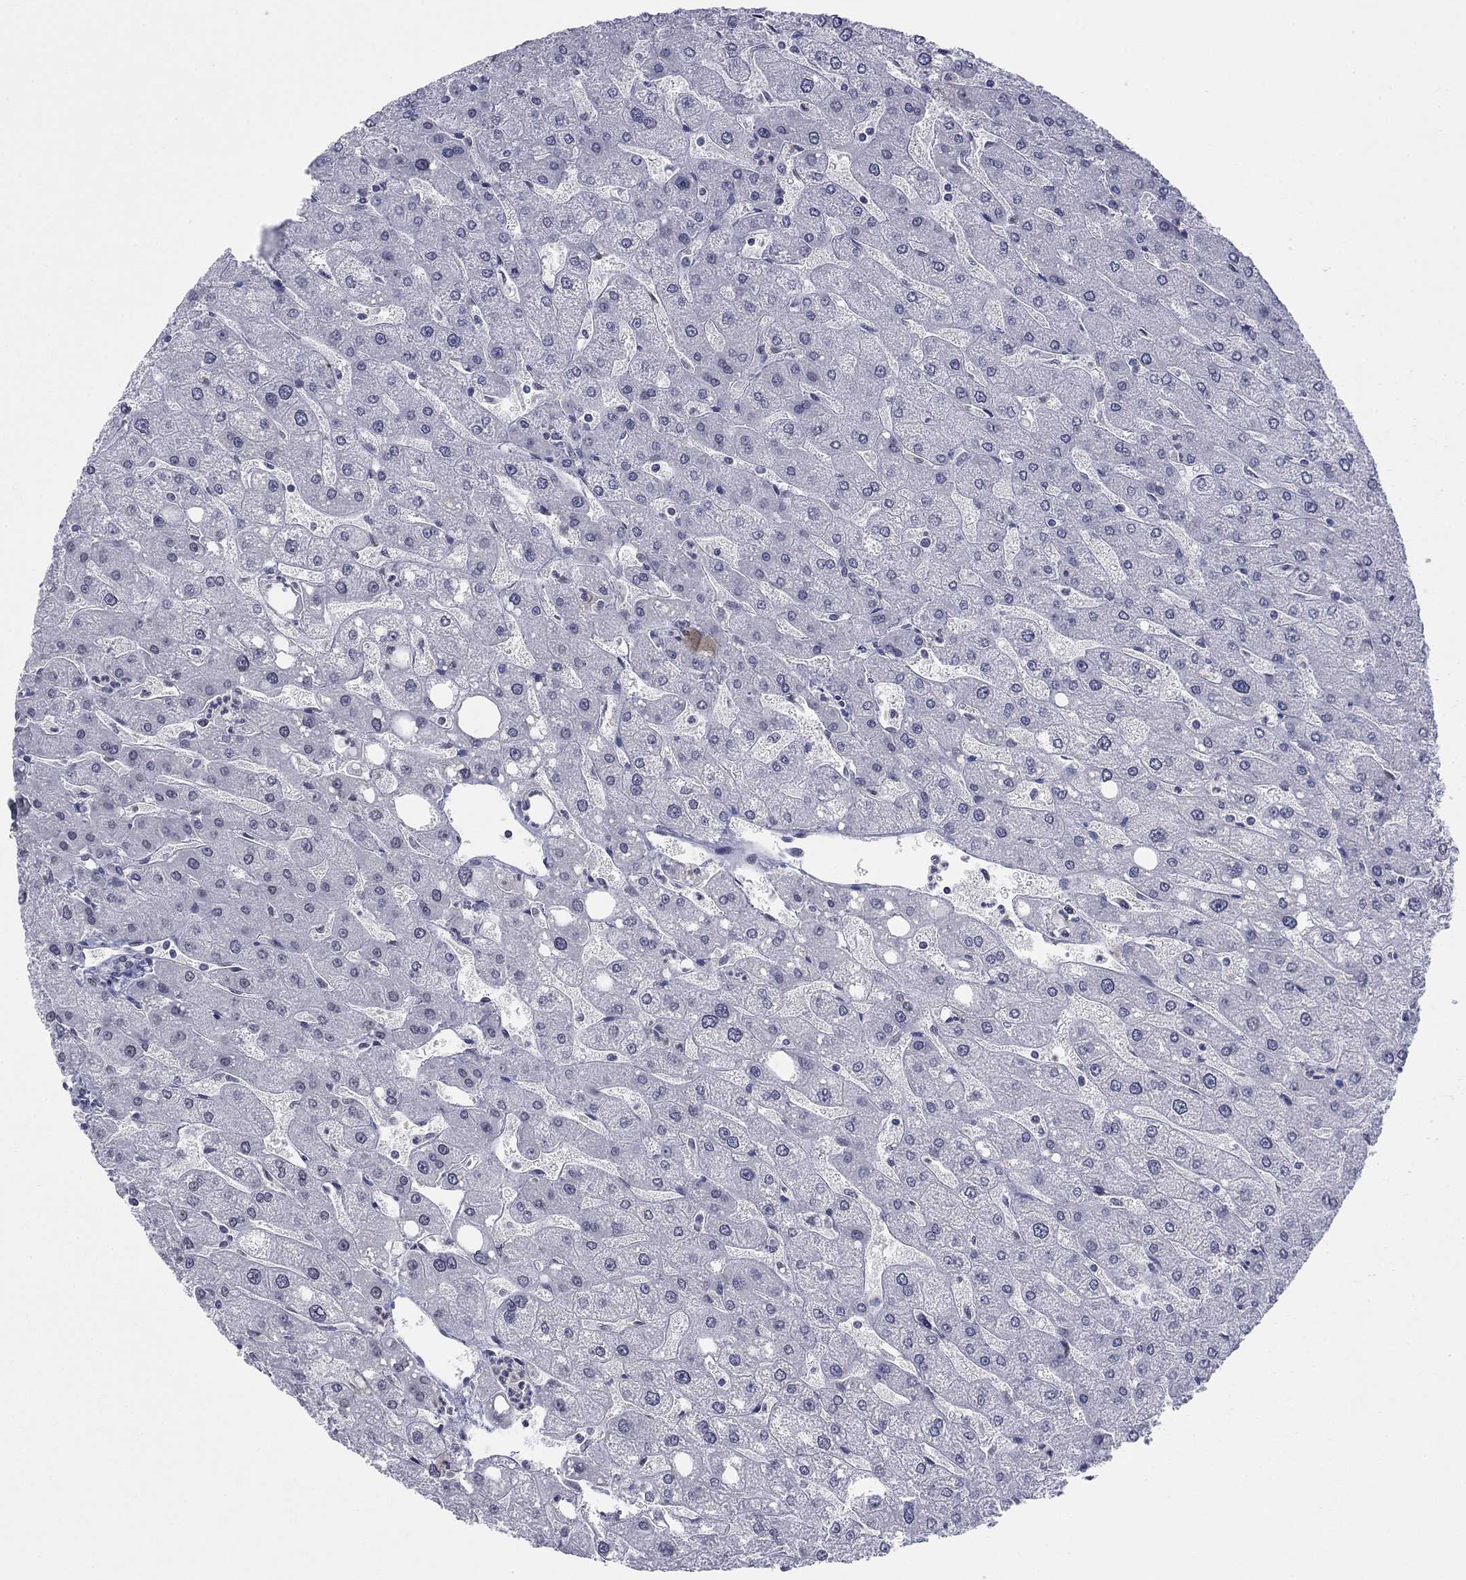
{"staining": {"intensity": "negative", "quantity": "none", "location": "none"}, "tissue": "liver", "cell_type": "Cholangiocytes", "image_type": "normal", "snomed": [{"axis": "morphology", "description": "Normal tissue, NOS"}, {"axis": "topography", "description": "Liver"}], "caption": "DAB immunohistochemical staining of unremarkable liver shows no significant positivity in cholangiocytes. (DAB (3,3'-diaminobenzidine) immunohistochemistry (IHC) with hematoxylin counter stain).", "gene": "TOR1AIP1", "patient": {"sex": "male", "age": 67}}